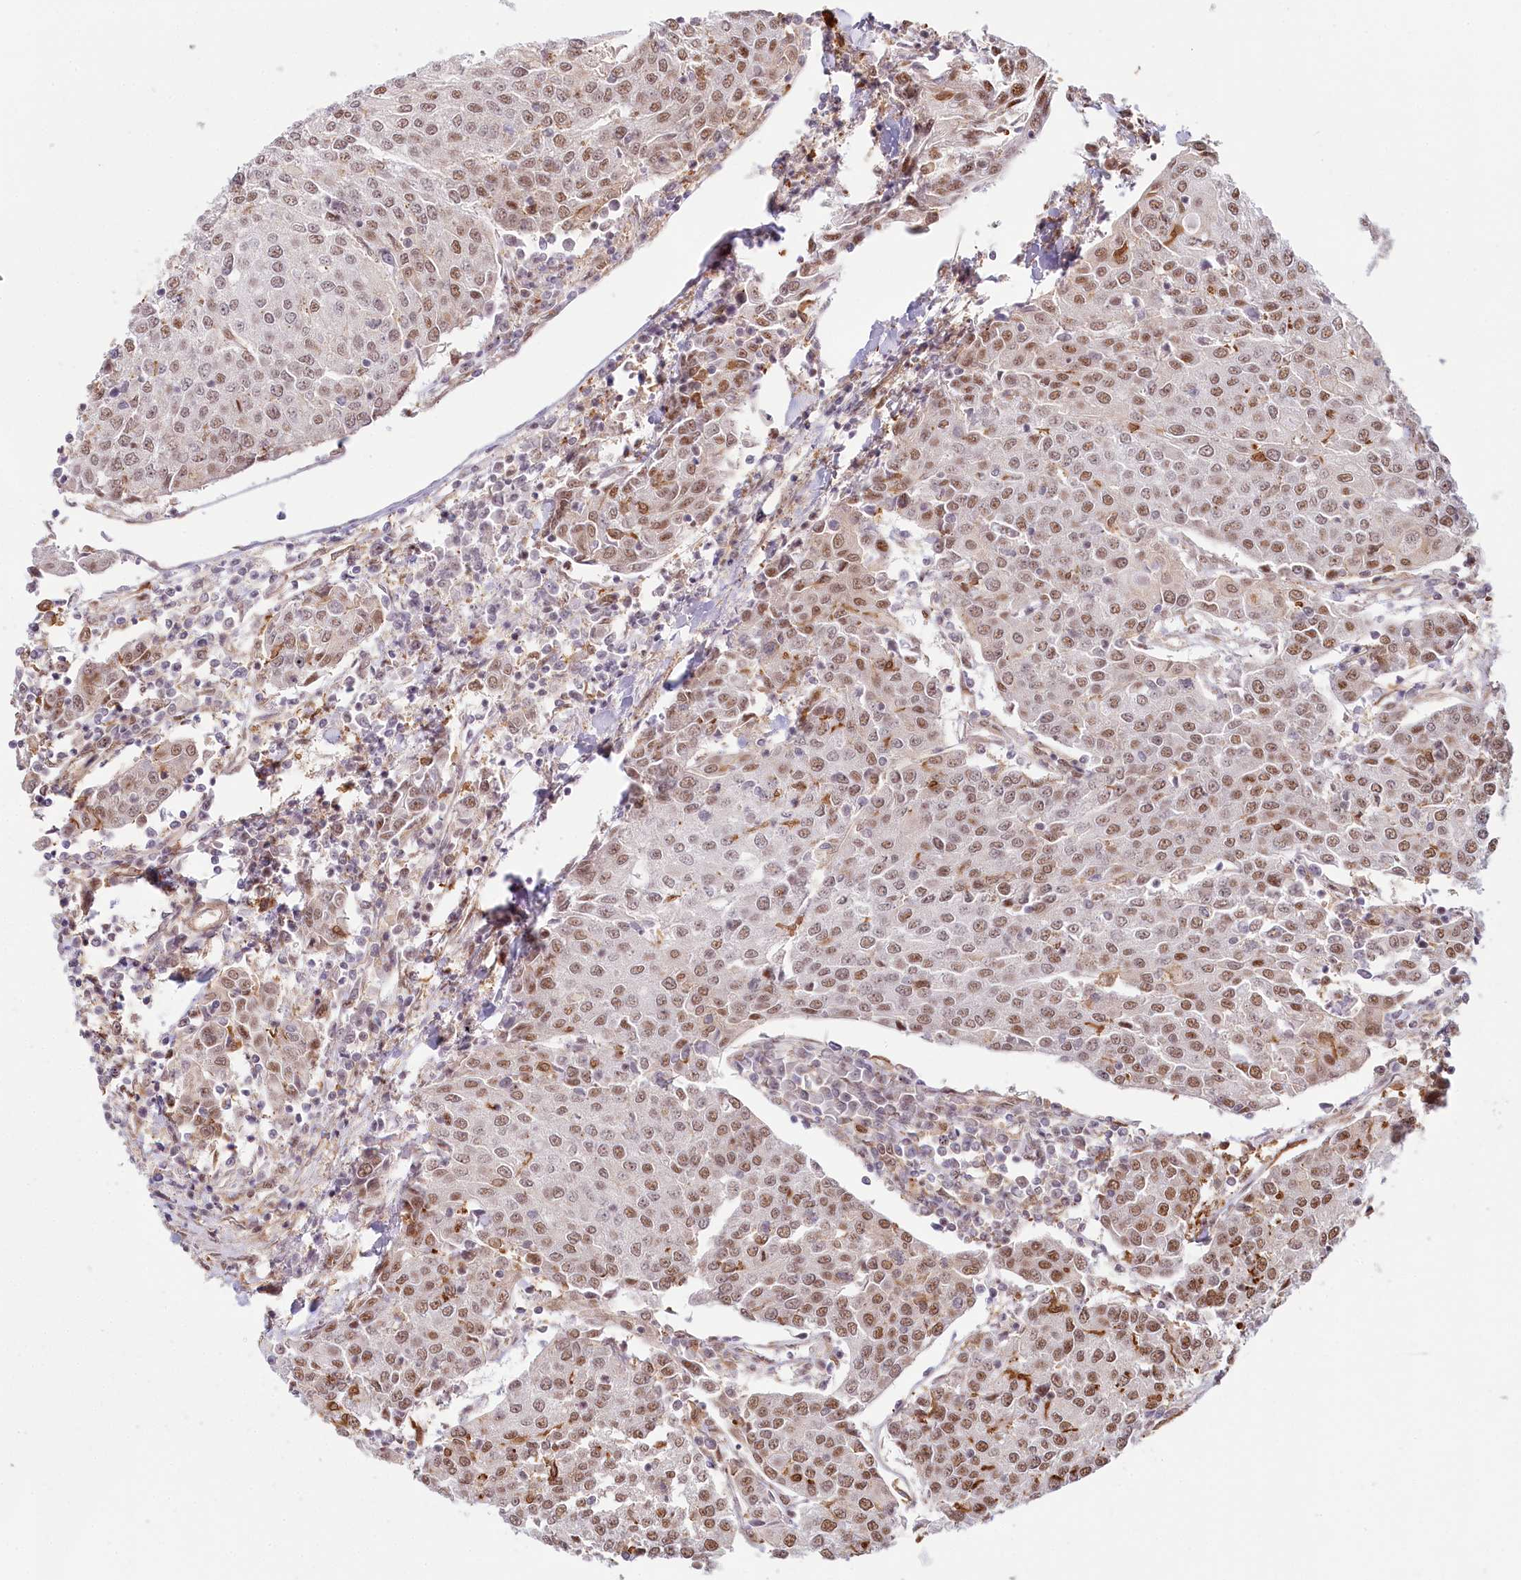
{"staining": {"intensity": "moderate", "quantity": "25%-75%", "location": "nuclear"}, "tissue": "urothelial cancer", "cell_type": "Tumor cells", "image_type": "cancer", "snomed": [{"axis": "morphology", "description": "Urothelial carcinoma, High grade"}, {"axis": "topography", "description": "Urinary bladder"}], "caption": "Protein expression analysis of human urothelial carcinoma (high-grade) reveals moderate nuclear positivity in approximately 25%-75% of tumor cells.", "gene": "TUBGCP2", "patient": {"sex": "female", "age": 85}}